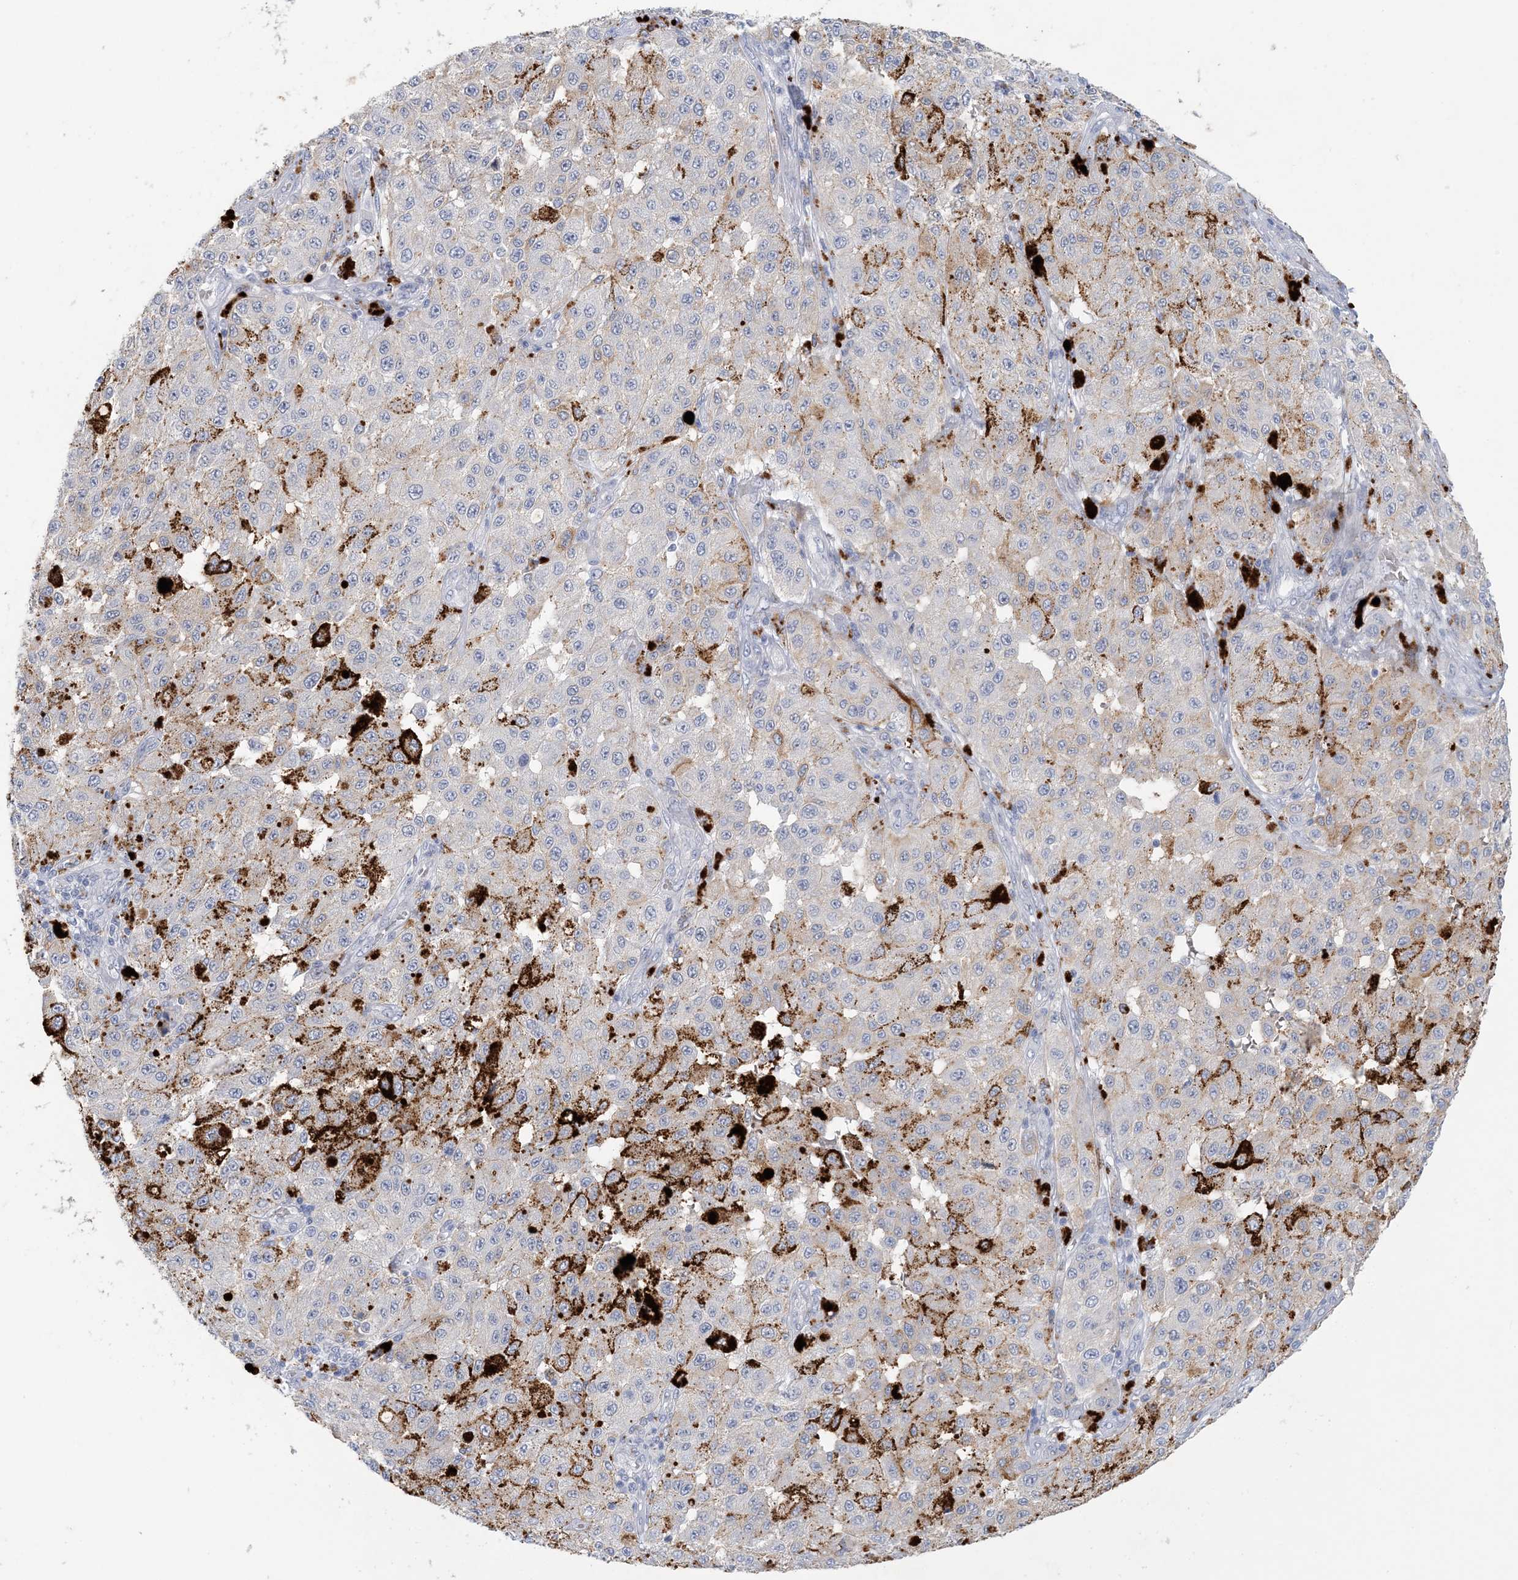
{"staining": {"intensity": "weak", "quantity": "25%-75%", "location": "cytoplasmic/membranous"}, "tissue": "melanoma", "cell_type": "Tumor cells", "image_type": "cancer", "snomed": [{"axis": "morphology", "description": "Malignant melanoma, NOS"}, {"axis": "topography", "description": "Skin"}], "caption": "This is a photomicrograph of immunohistochemistry staining of melanoma, which shows weak expression in the cytoplasmic/membranous of tumor cells.", "gene": "GABRG1", "patient": {"sex": "female", "age": 64}}